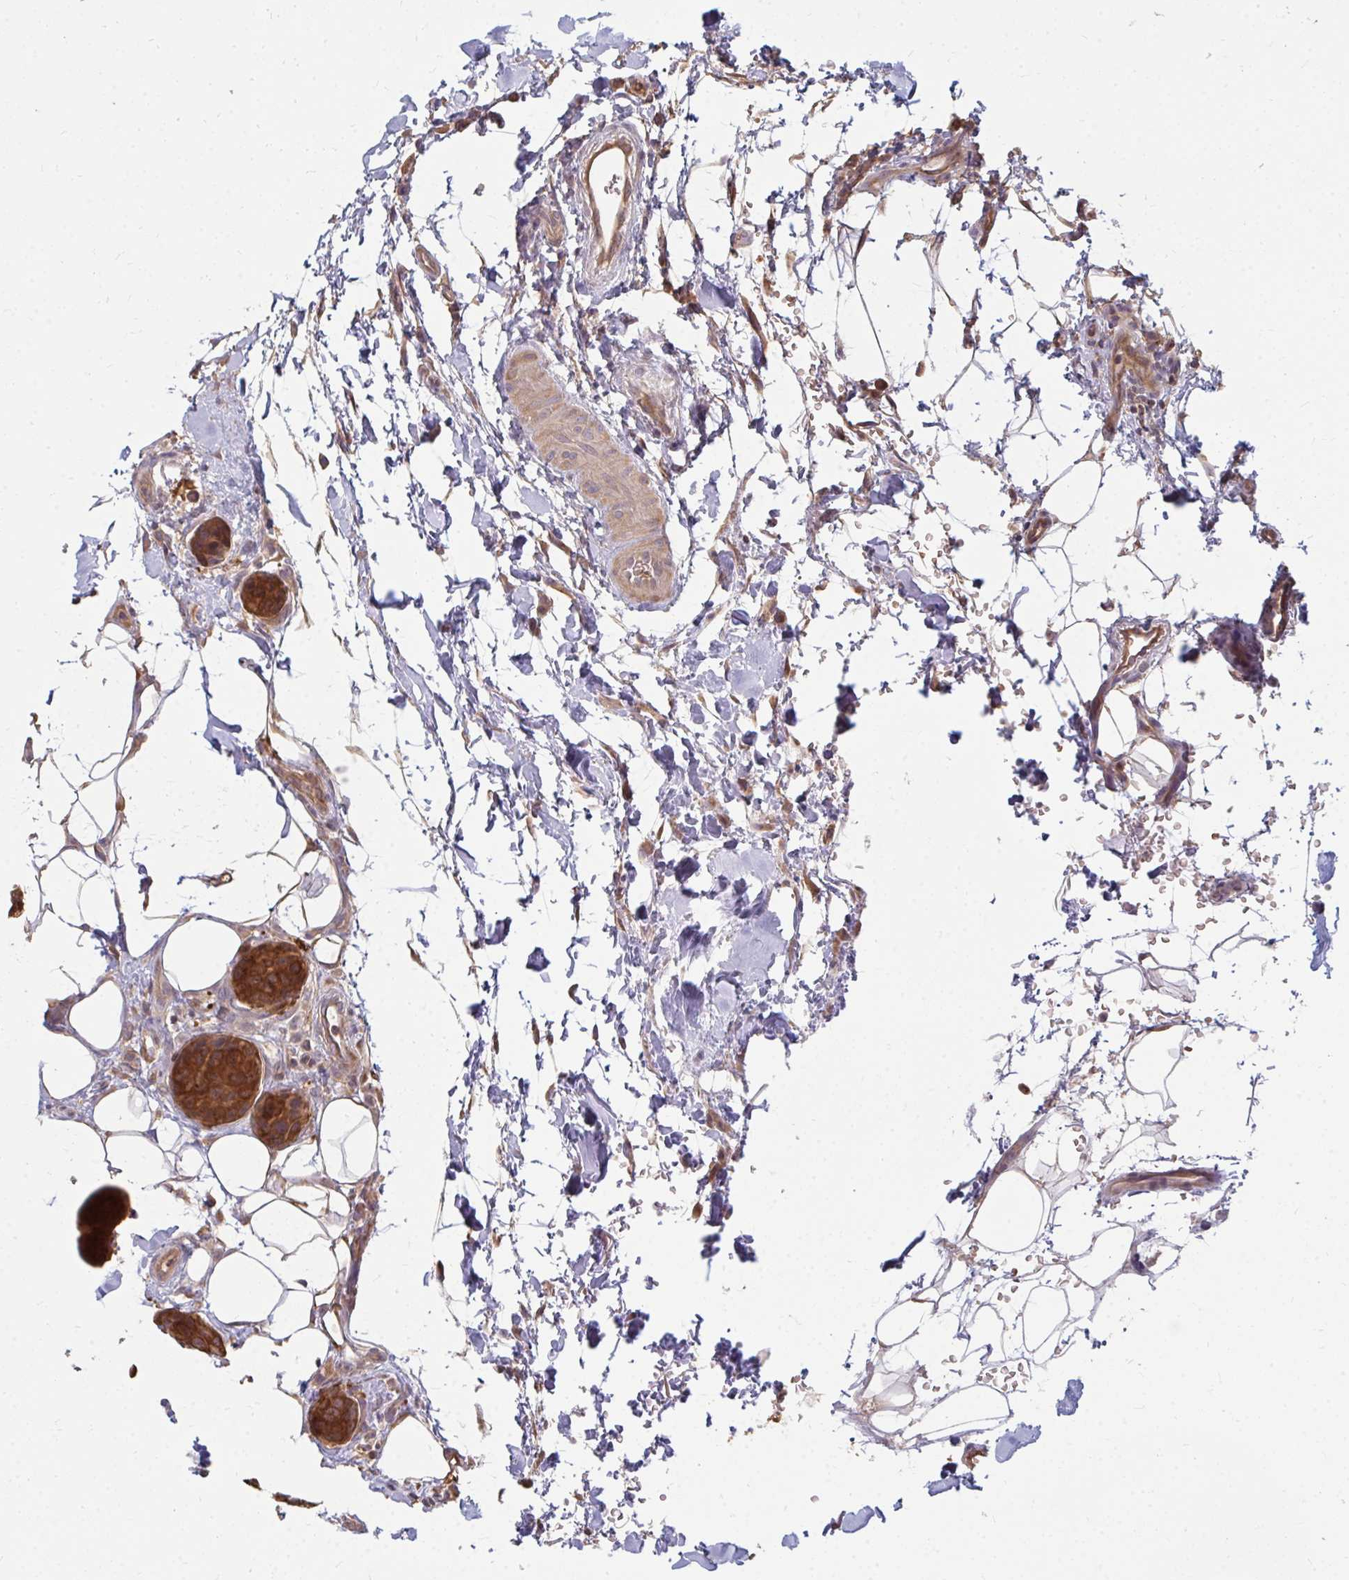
{"staining": {"intensity": "strong", "quantity": ">75%", "location": "cytoplasmic/membranous"}, "tissue": "breast cancer", "cell_type": "Tumor cells", "image_type": "cancer", "snomed": [{"axis": "morphology", "description": "Duct carcinoma"}, {"axis": "topography", "description": "Breast"}, {"axis": "topography", "description": "Lymph node"}], "caption": "Breast cancer (intraductal carcinoma) tissue demonstrates strong cytoplasmic/membranous positivity in about >75% of tumor cells, visualized by immunohistochemistry.", "gene": "ZNF285", "patient": {"sex": "female", "age": 80}}